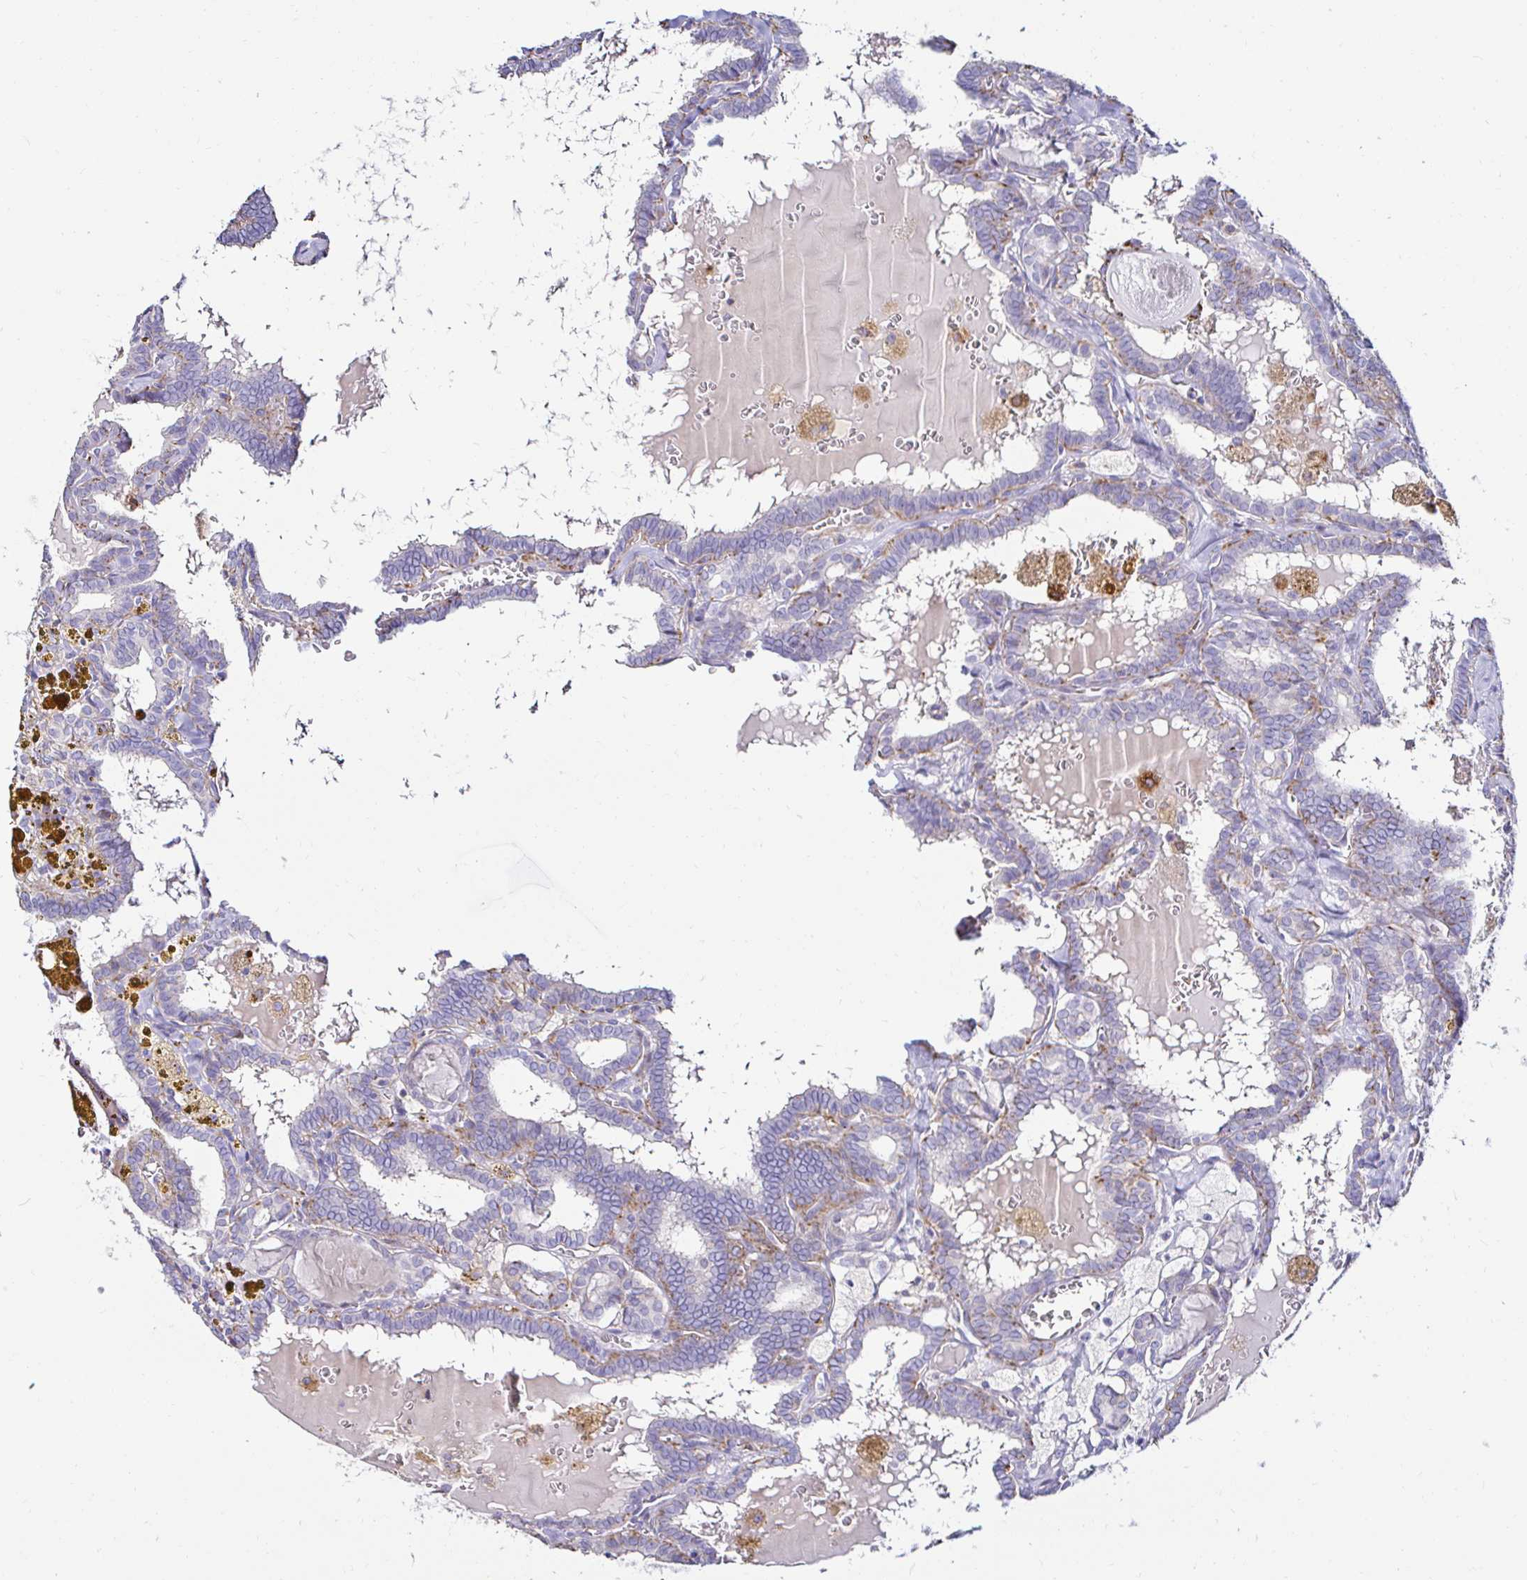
{"staining": {"intensity": "weak", "quantity": "25%-75%", "location": "cytoplasmic/membranous"}, "tissue": "thyroid cancer", "cell_type": "Tumor cells", "image_type": "cancer", "snomed": [{"axis": "morphology", "description": "Papillary adenocarcinoma, NOS"}, {"axis": "topography", "description": "Thyroid gland"}], "caption": "There is low levels of weak cytoplasmic/membranous positivity in tumor cells of thyroid cancer, as demonstrated by immunohistochemical staining (brown color).", "gene": "GALNS", "patient": {"sex": "female", "age": 39}}